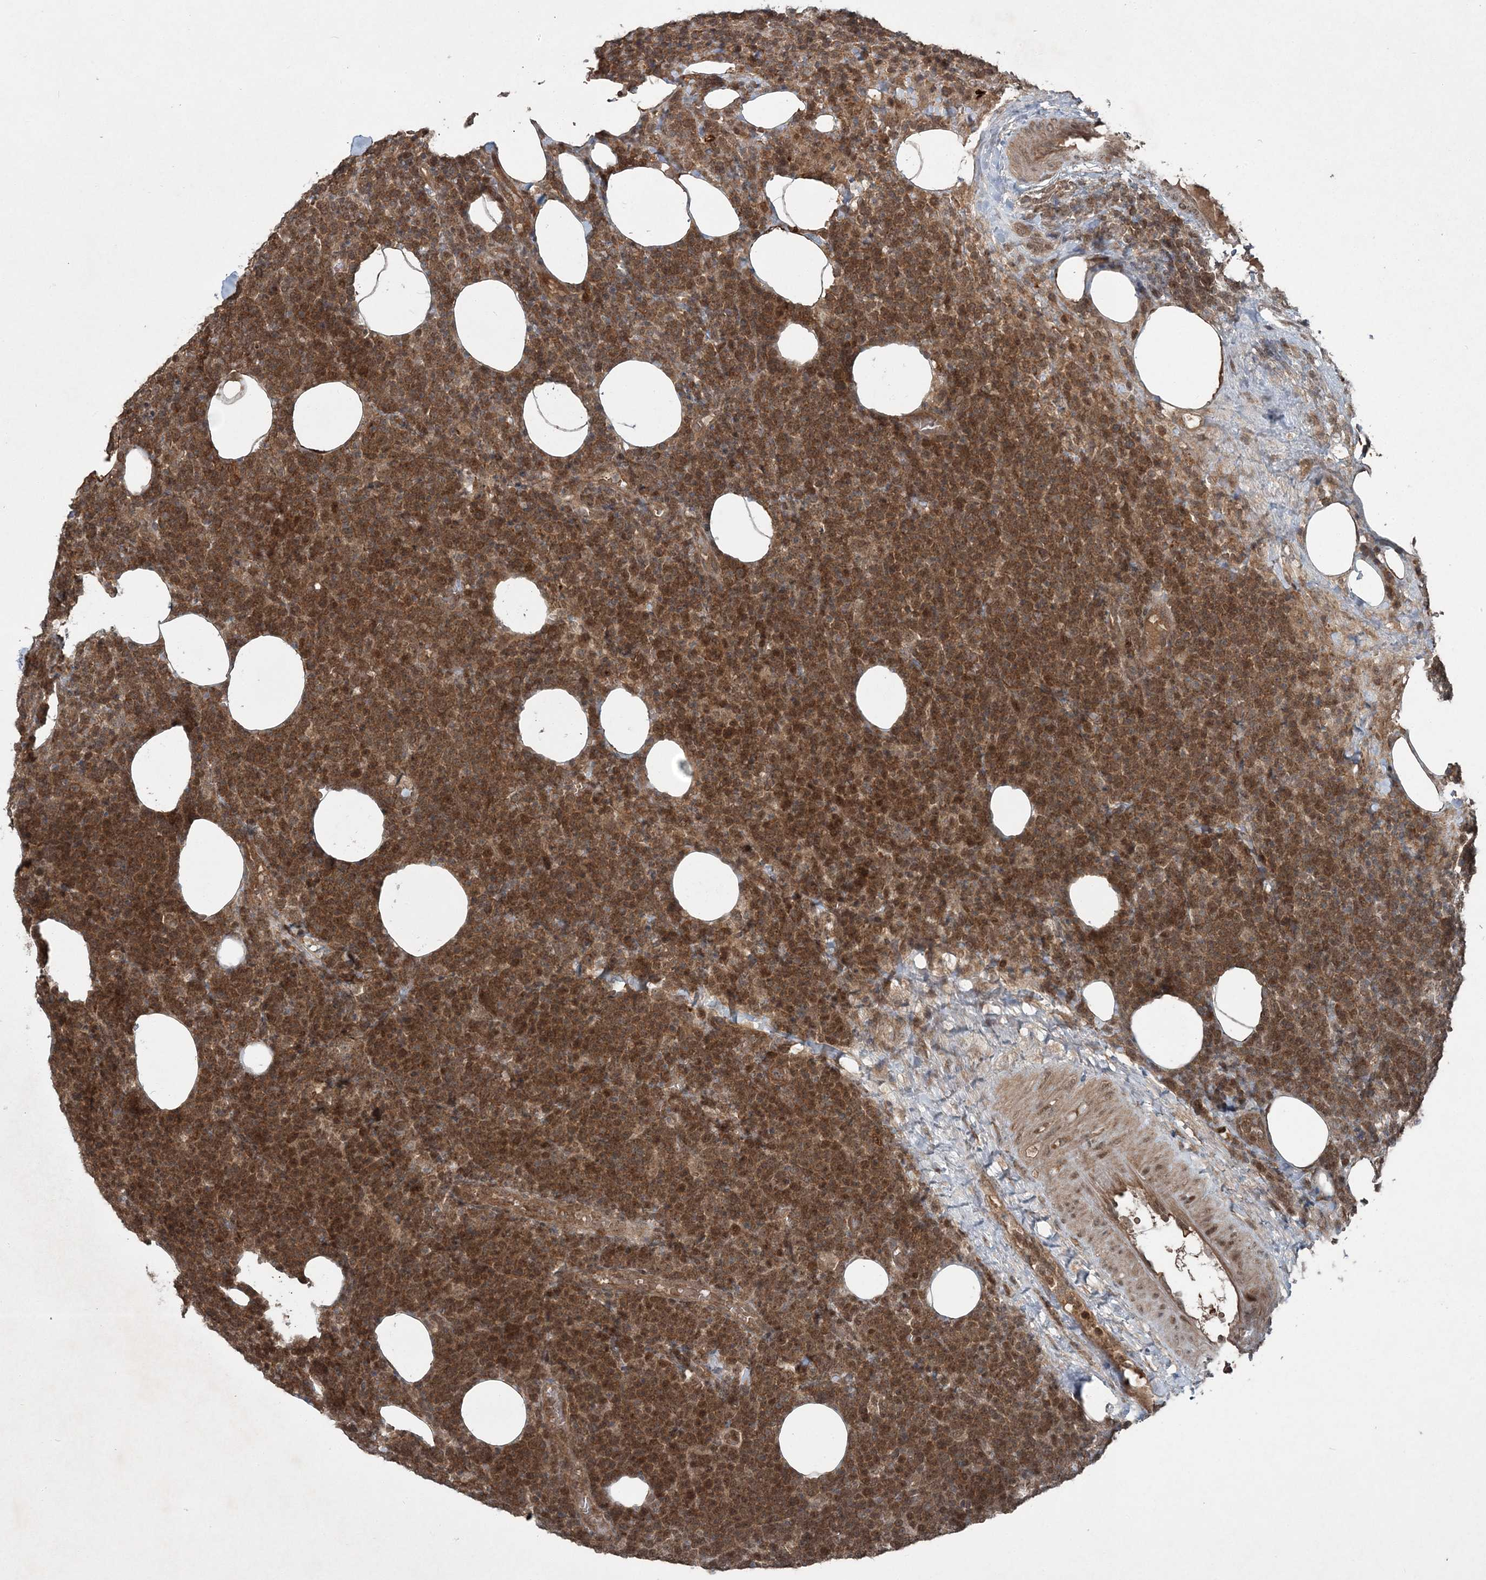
{"staining": {"intensity": "strong", "quantity": ">75%", "location": "cytoplasmic/membranous,nuclear"}, "tissue": "lymphoma", "cell_type": "Tumor cells", "image_type": "cancer", "snomed": [{"axis": "morphology", "description": "Malignant lymphoma, non-Hodgkin's type, High grade"}, {"axis": "topography", "description": "Lymph node"}], "caption": "High-grade malignant lymphoma, non-Hodgkin's type stained with DAB (3,3'-diaminobenzidine) immunohistochemistry (IHC) reveals high levels of strong cytoplasmic/membranous and nuclear positivity in about >75% of tumor cells.", "gene": "FBXL17", "patient": {"sex": "male", "age": 61}}